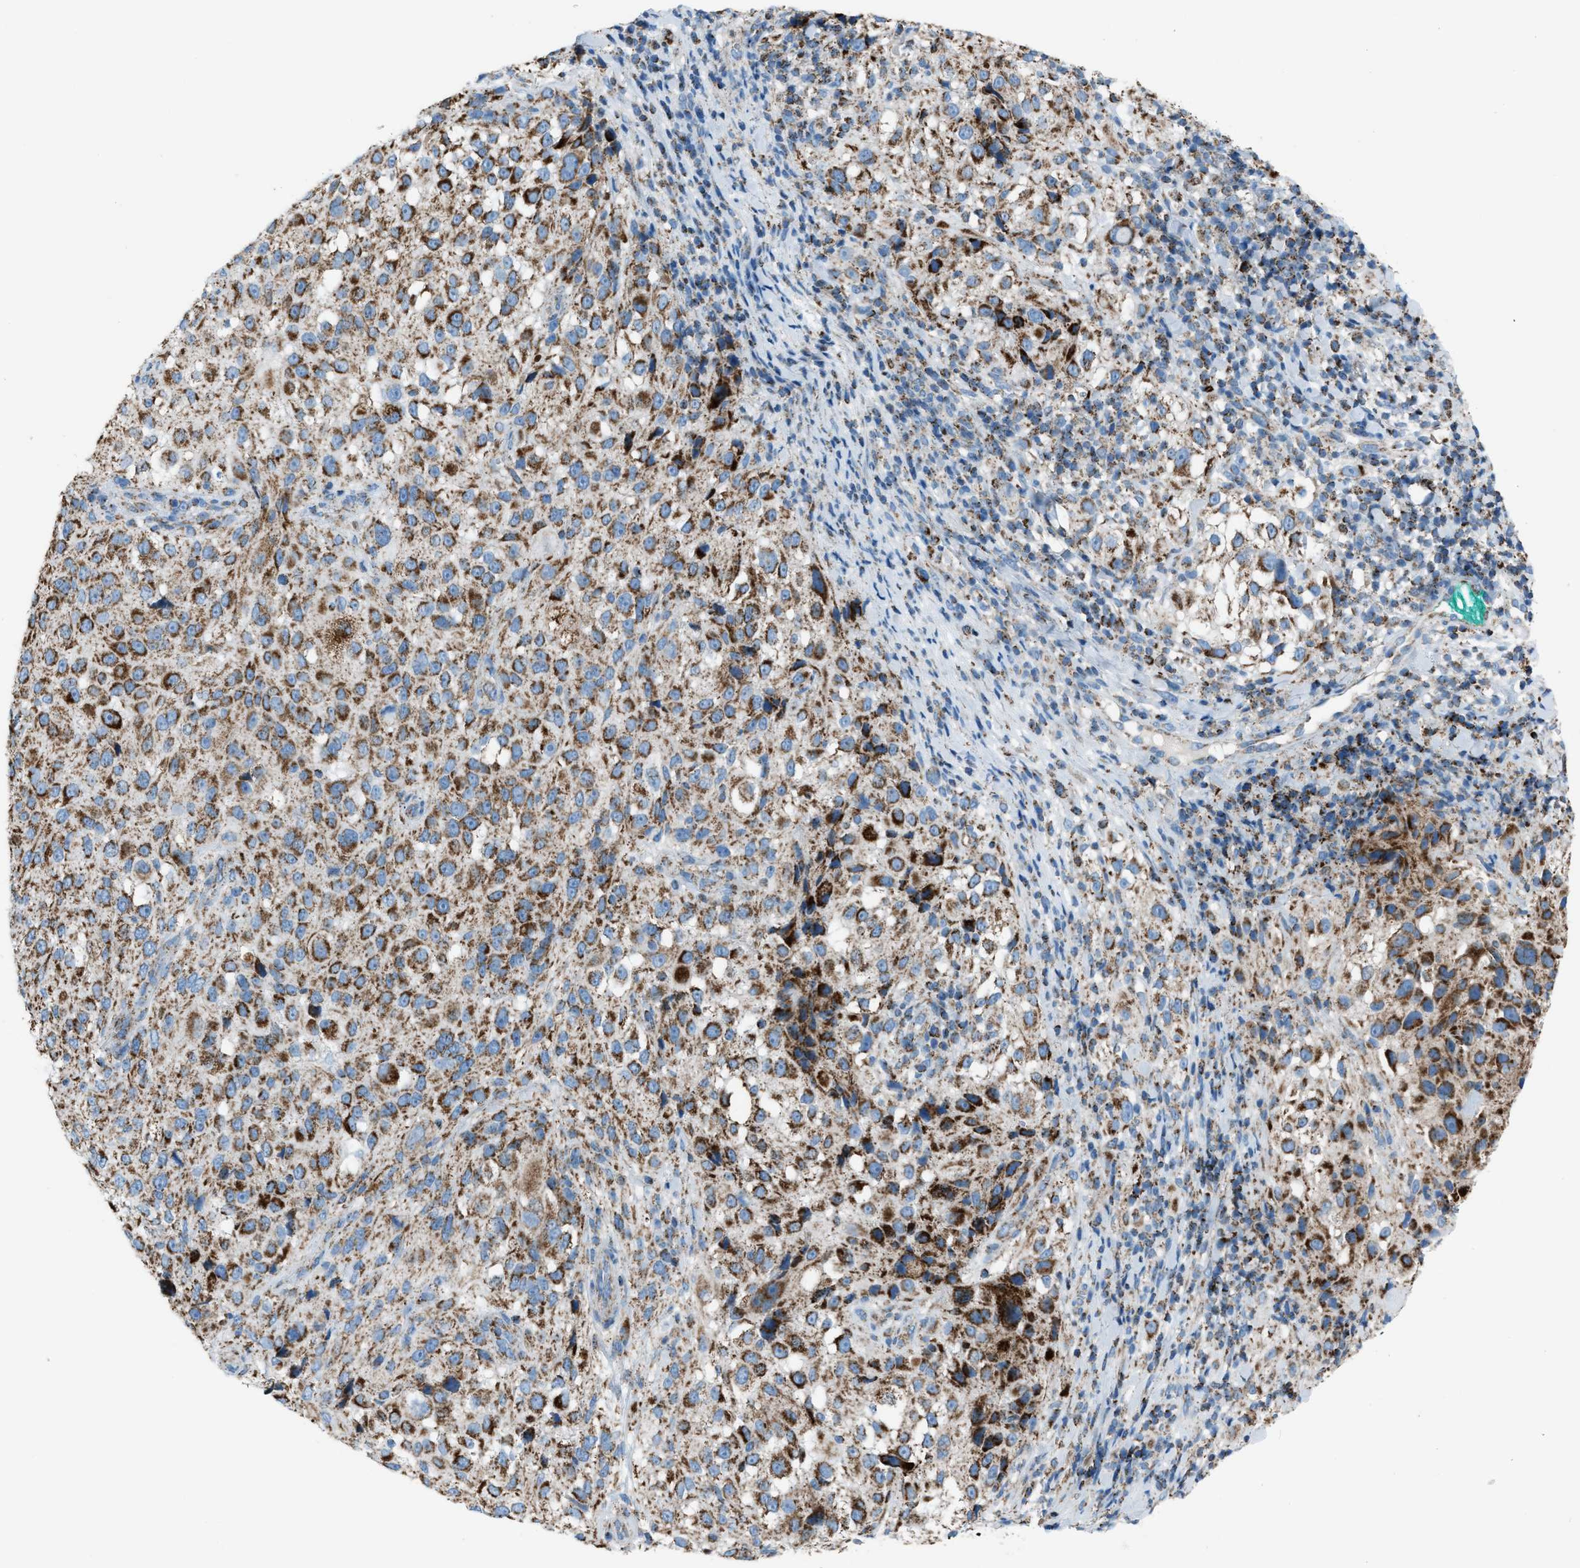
{"staining": {"intensity": "moderate", "quantity": ">75%", "location": "cytoplasmic/membranous"}, "tissue": "melanoma", "cell_type": "Tumor cells", "image_type": "cancer", "snomed": [{"axis": "morphology", "description": "Necrosis, NOS"}, {"axis": "morphology", "description": "Malignant melanoma, NOS"}, {"axis": "topography", "description": "Skin"}], "caption": "Human melanoma stained for a protein (brown) shows moderate cytoplasmic/membranous positive staining in about >75% of tumor cells.", "gene": "MDH2", "patient": {"sex": "female", "age": 87}}